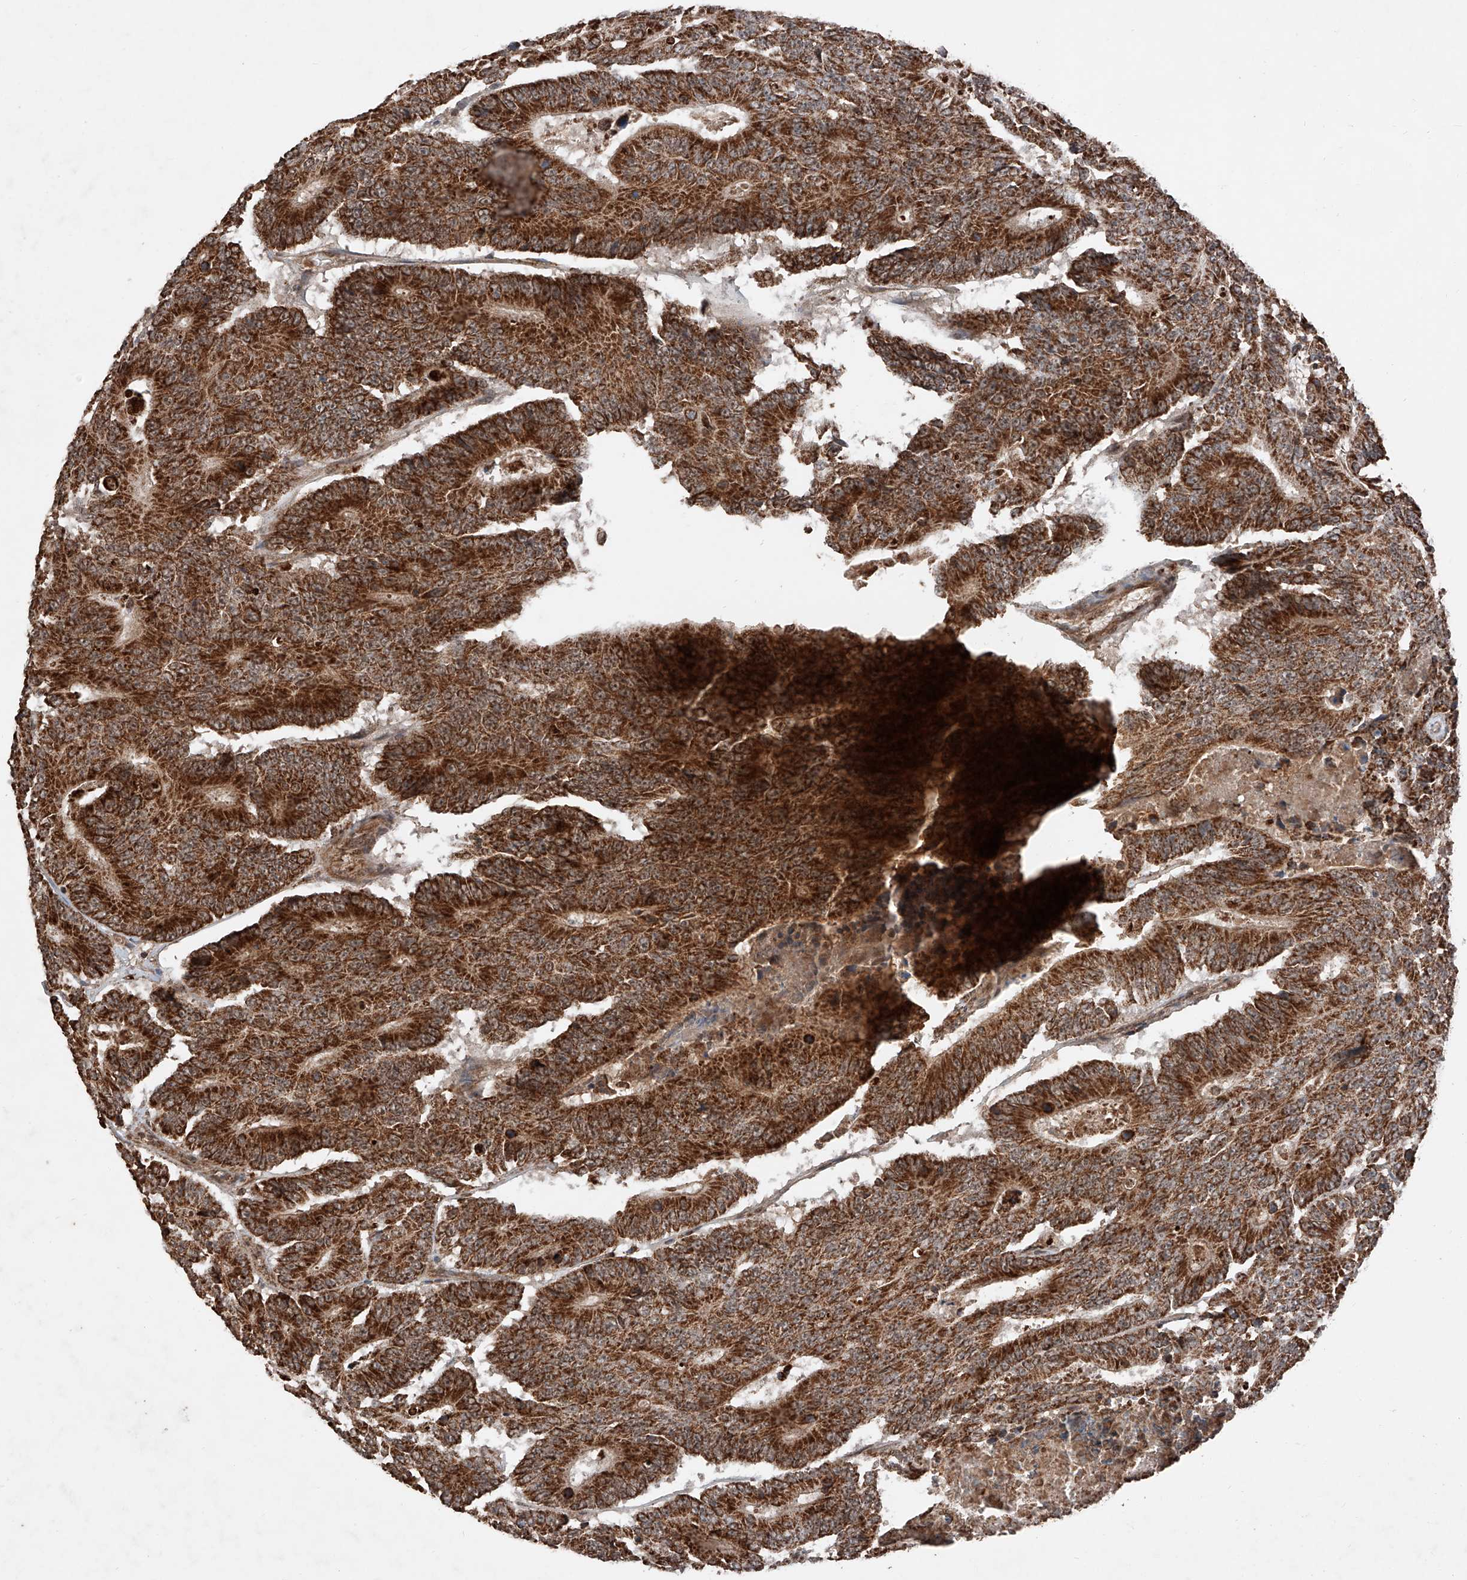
{"staining": {"intensity": "strong", "quantity": ">75%", "location": "cytoplasmic/membranous"}, "tissue": "colorectal cancer", "cell_type": "Tumor cells", "image_type": "cancer", "snomed": [{"axis": "morphology", "description": "Adenocarcinoma, NOS"}, {"axis": "topography", "description": "Colon"}], "caption": "The image displays a brown stain indicating the presence of a protein in the cytoplasmic/membranous of tumor cells in colorectal cancer.", "gene": "ZSCAN29", "patient": {"sex": "male", "age": 83}}